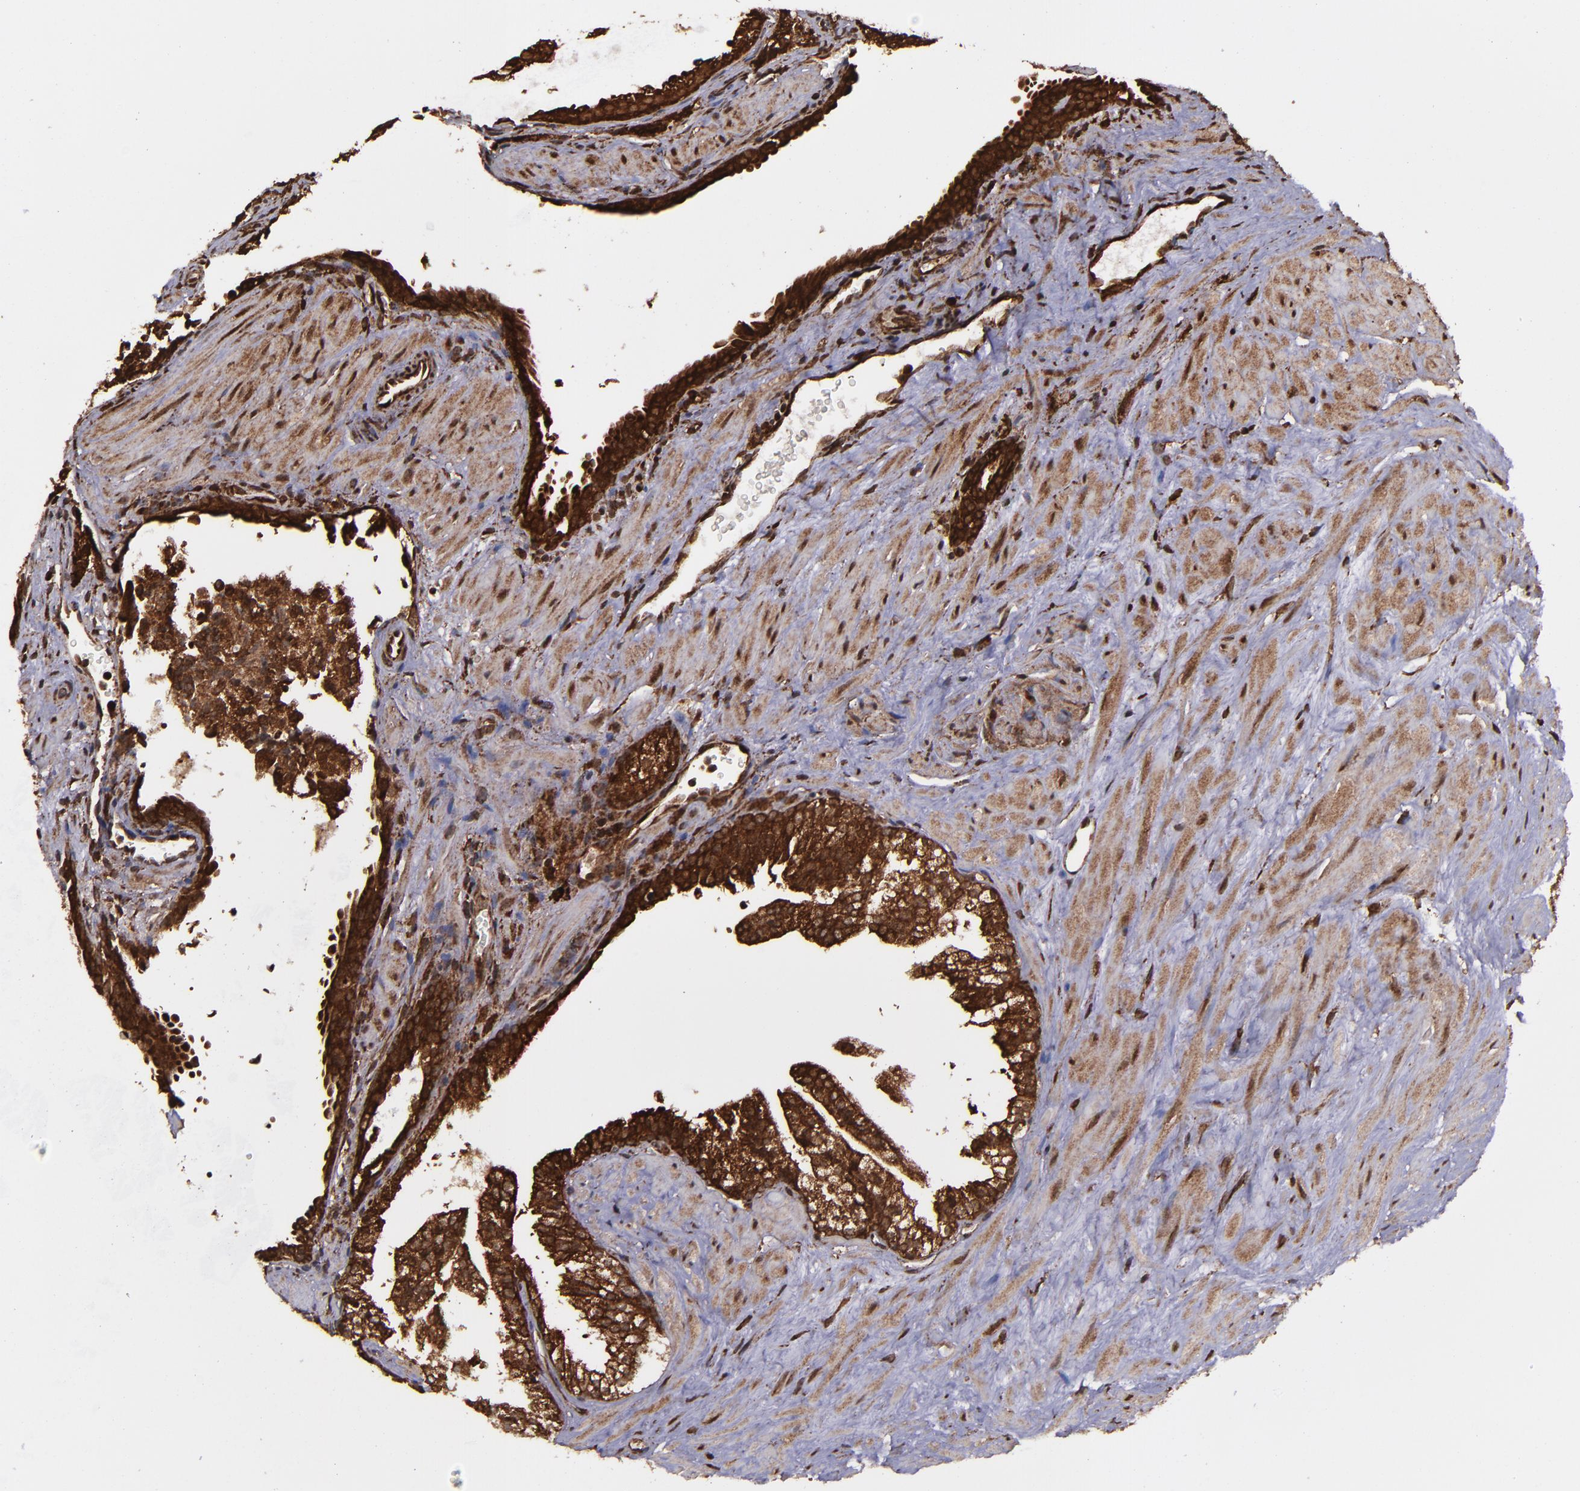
{"staining": {"intensity": "strong", "quantity": ">75%", "location": "cytoplasmic/membranous,nuclear"}, "tissue": "prostate cancer", "cell_type": "Tumor cells", "image_type": "cancer", "snomed": [{"axis": "morphology", "description": "Adenocarcinoma, Medium grade"}, {"axis": "topography", "description": "Prostate"}], "caption": "This is a micrograph of IHC staining of prostate cancer (medium-grade adenocarcinoma), which shows strong expression in the cytoplasmic/membranous and nuclear of tumor cells.", "gene": "EIF4ENIF1", "patient": {"sex": "male", "age": 64}}